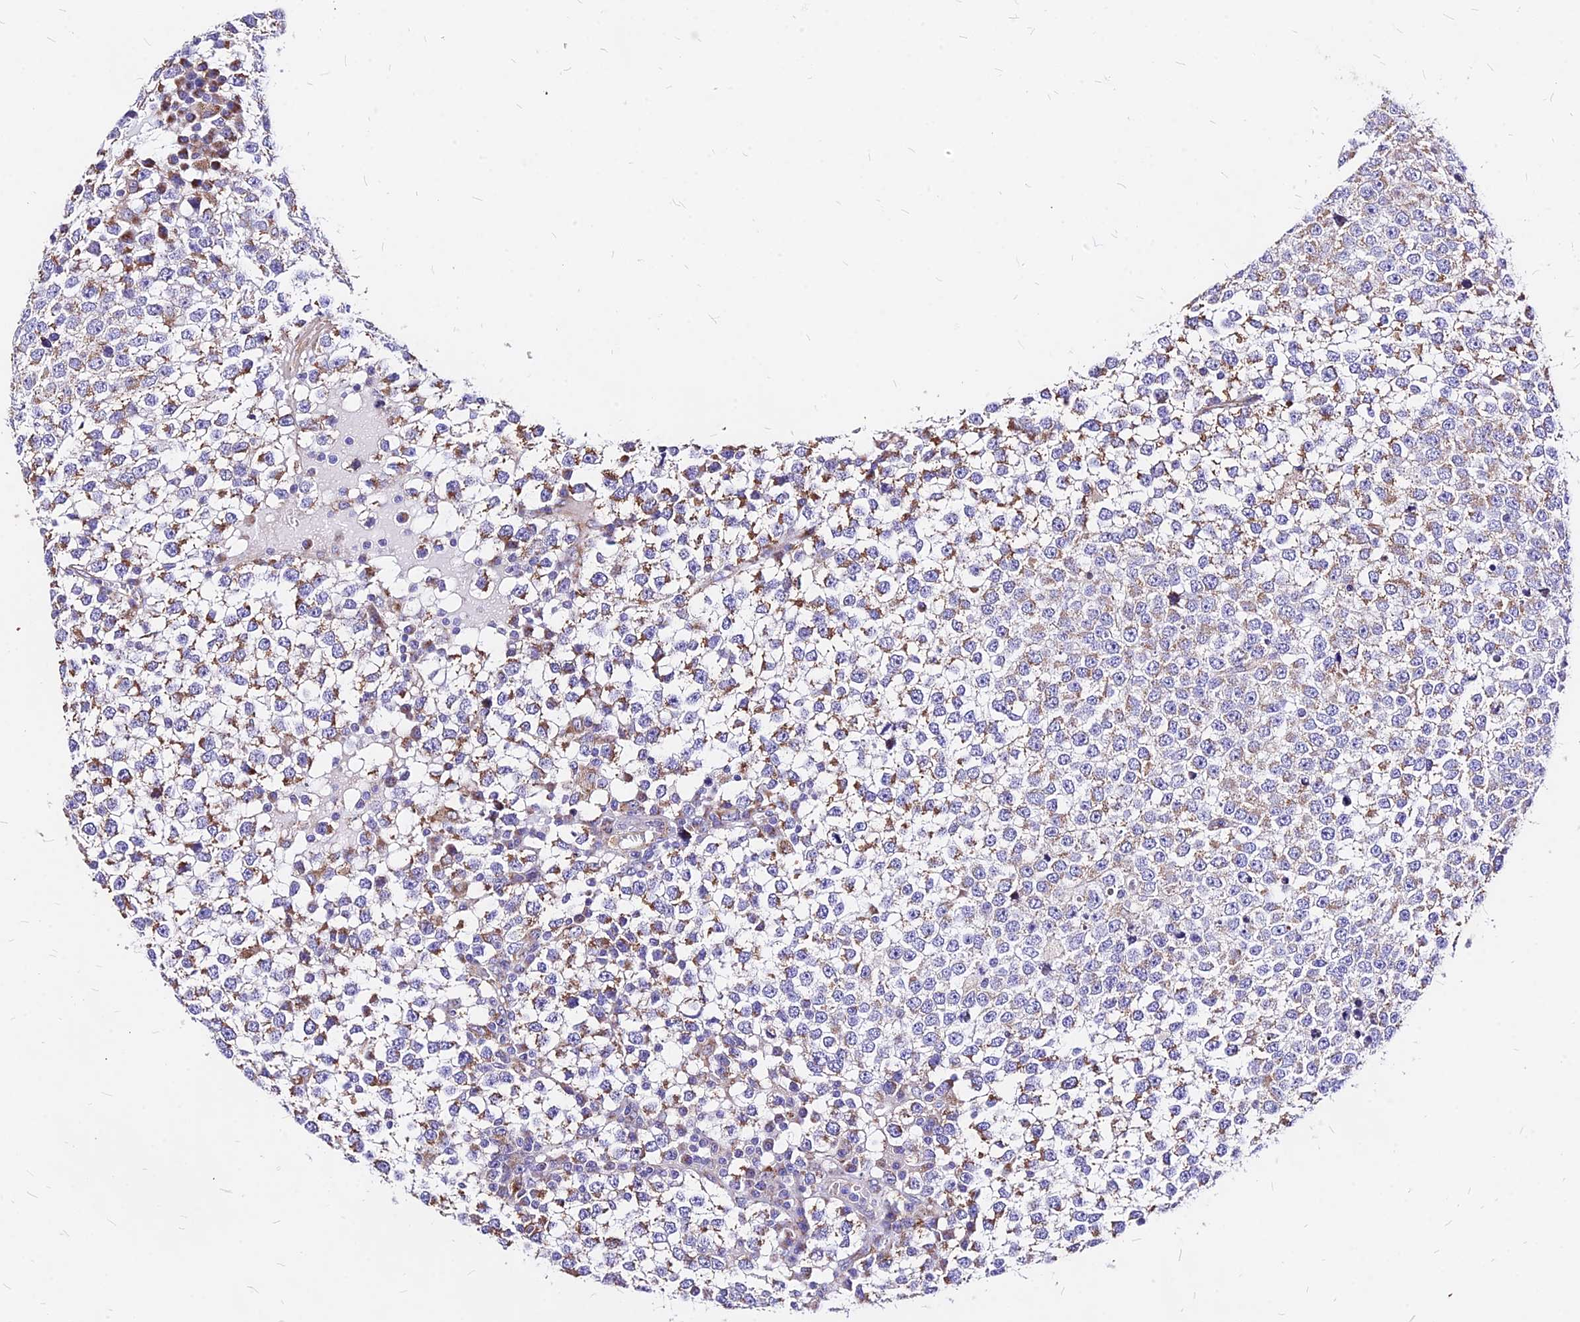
{"staining": {"intensity": "moderate", "quantity": "<25%", "location": "cytoplasmic/membranous"}, "tissue": "testis cancer", "cell_type": "Tumor cells", "image_type": "cancer", "snomed": [{"axis": "morphology", "description": "Seminoma, NOS"}, {"axis": "topography", "description": "Testis"}], "caption": "Testis cancer (seminoma) stained with a protein marker exhibits moderate staining in tumor cells.", "gene": "MRPL3", "patient": {"sex": "male", "age": 65}}